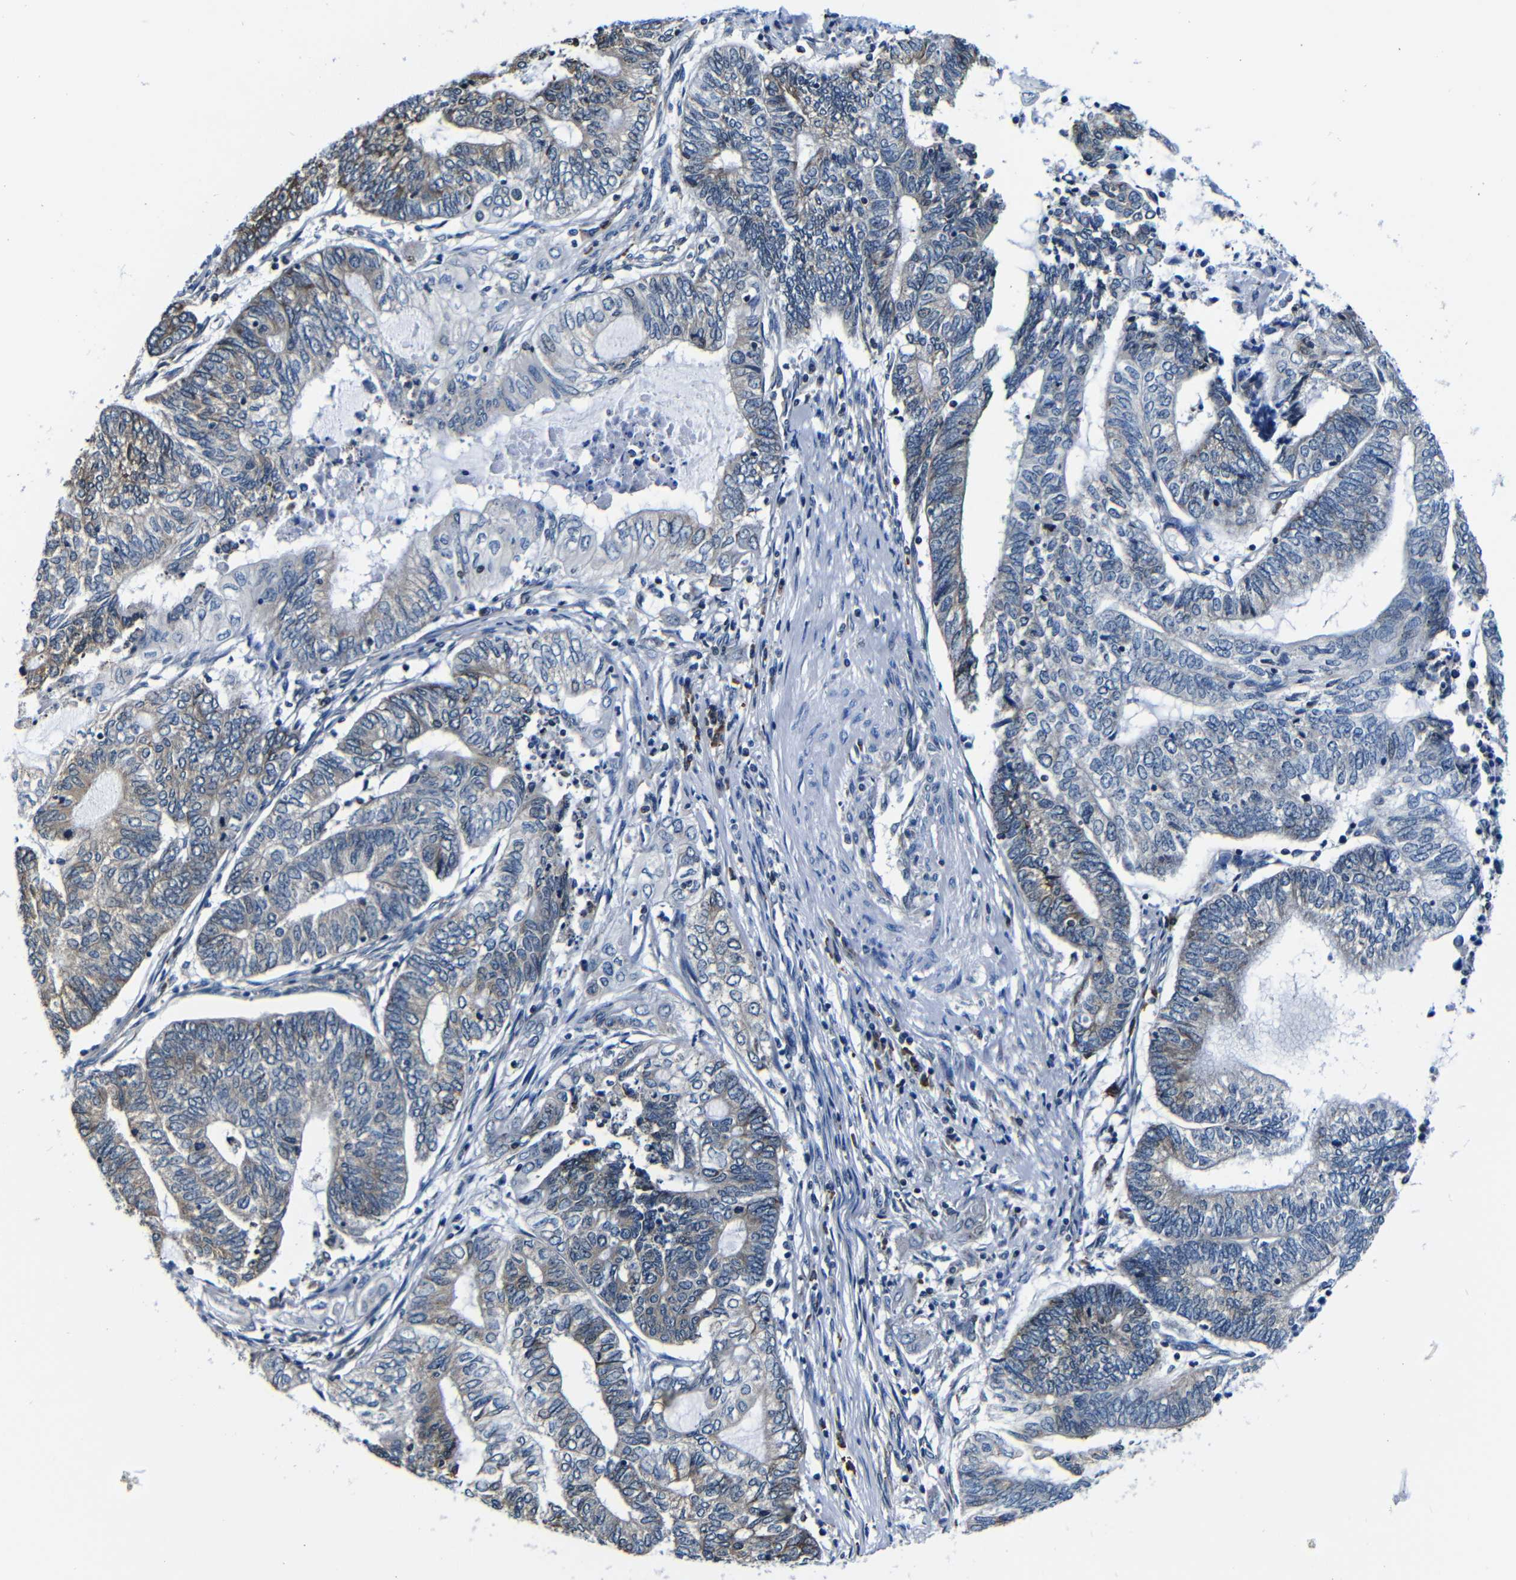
{"staining": {"intensity": "weak", "quantity": "25%-75%", "location": "cytoplasmic/membranous"}, "tissue": "endometrial cancer", "cell_type": "Tumor cells", "image_type": "cancer", "snomed": [{"axis": "morphology", "description": "Adenocarcinoma, NOS"}, {"axis": "topography", "description": "Uterus"}, {"axis": "topography", "description": "Endometrium"}], "caption": "Immunohistochemical staining of endometrial cancer (adenocarcinoma) exhibits low levels of weak cytoplasmic/membranous protein positivity in approximately 25%-75% of tumor cells. The protein is shown in brown color, while the nuclei are stained blue.", "gene": "NCBP3", "patient": {"sex": "female", "age": 70}}